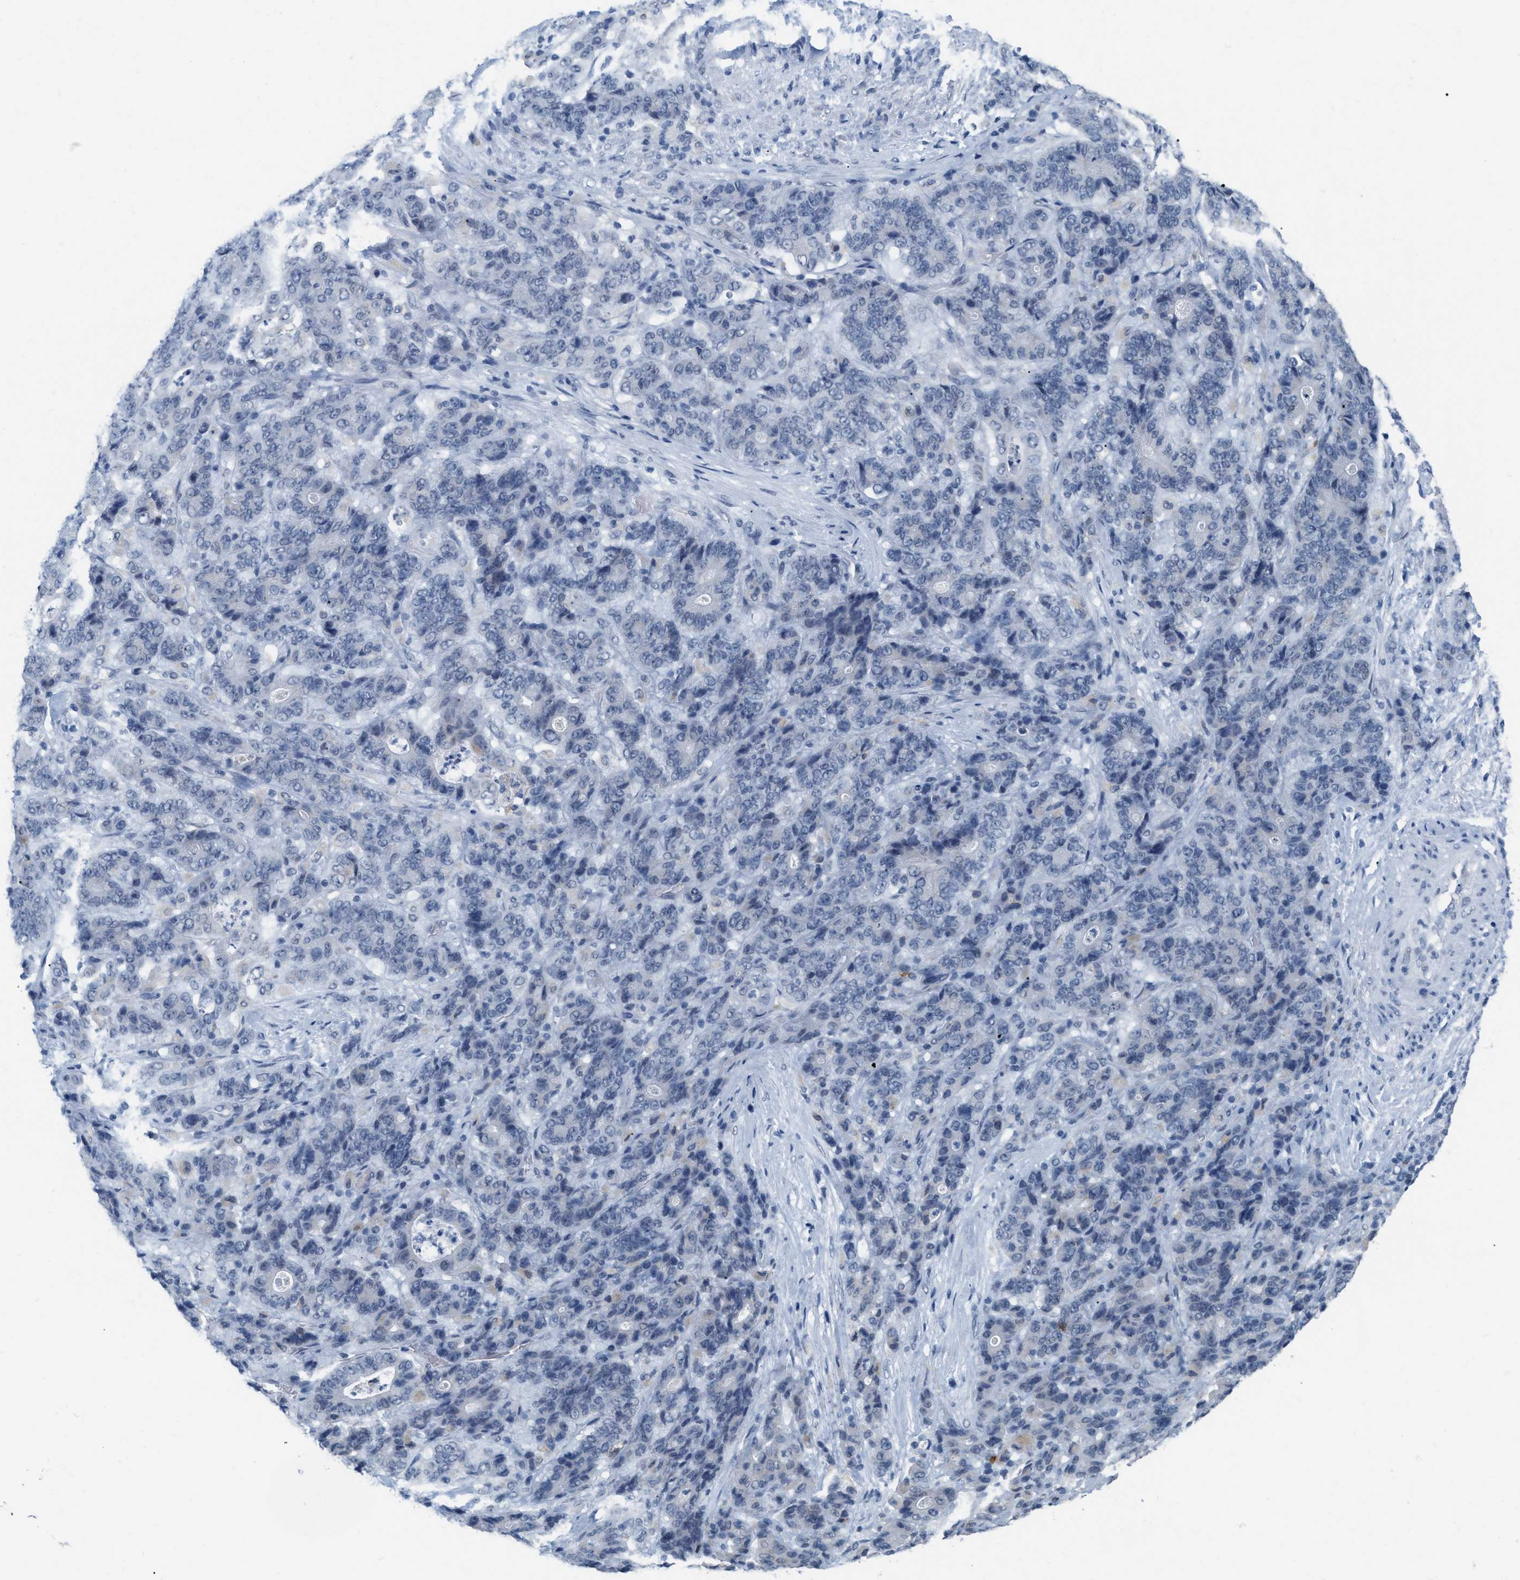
{"staining": {"intensity": "negative", "quantity": "none", "location": "none"}, "tissue": "stomach cancer", "cell_type": "Tumor cells", "image_type": "cancer", "snomed": [{"axis": "morphology", "description": "Adenocarcinoma, NOS"}, {"axis": "topography", "description": "Stomach"}], "caption": "A high-resolution image shows immunohistochemistry staining of stomach adenocarcinoma, which demonstrates no significant expression in tumor cells.", "gene": "XIRP1", "patient": {"sex": "female", "age": 73}}